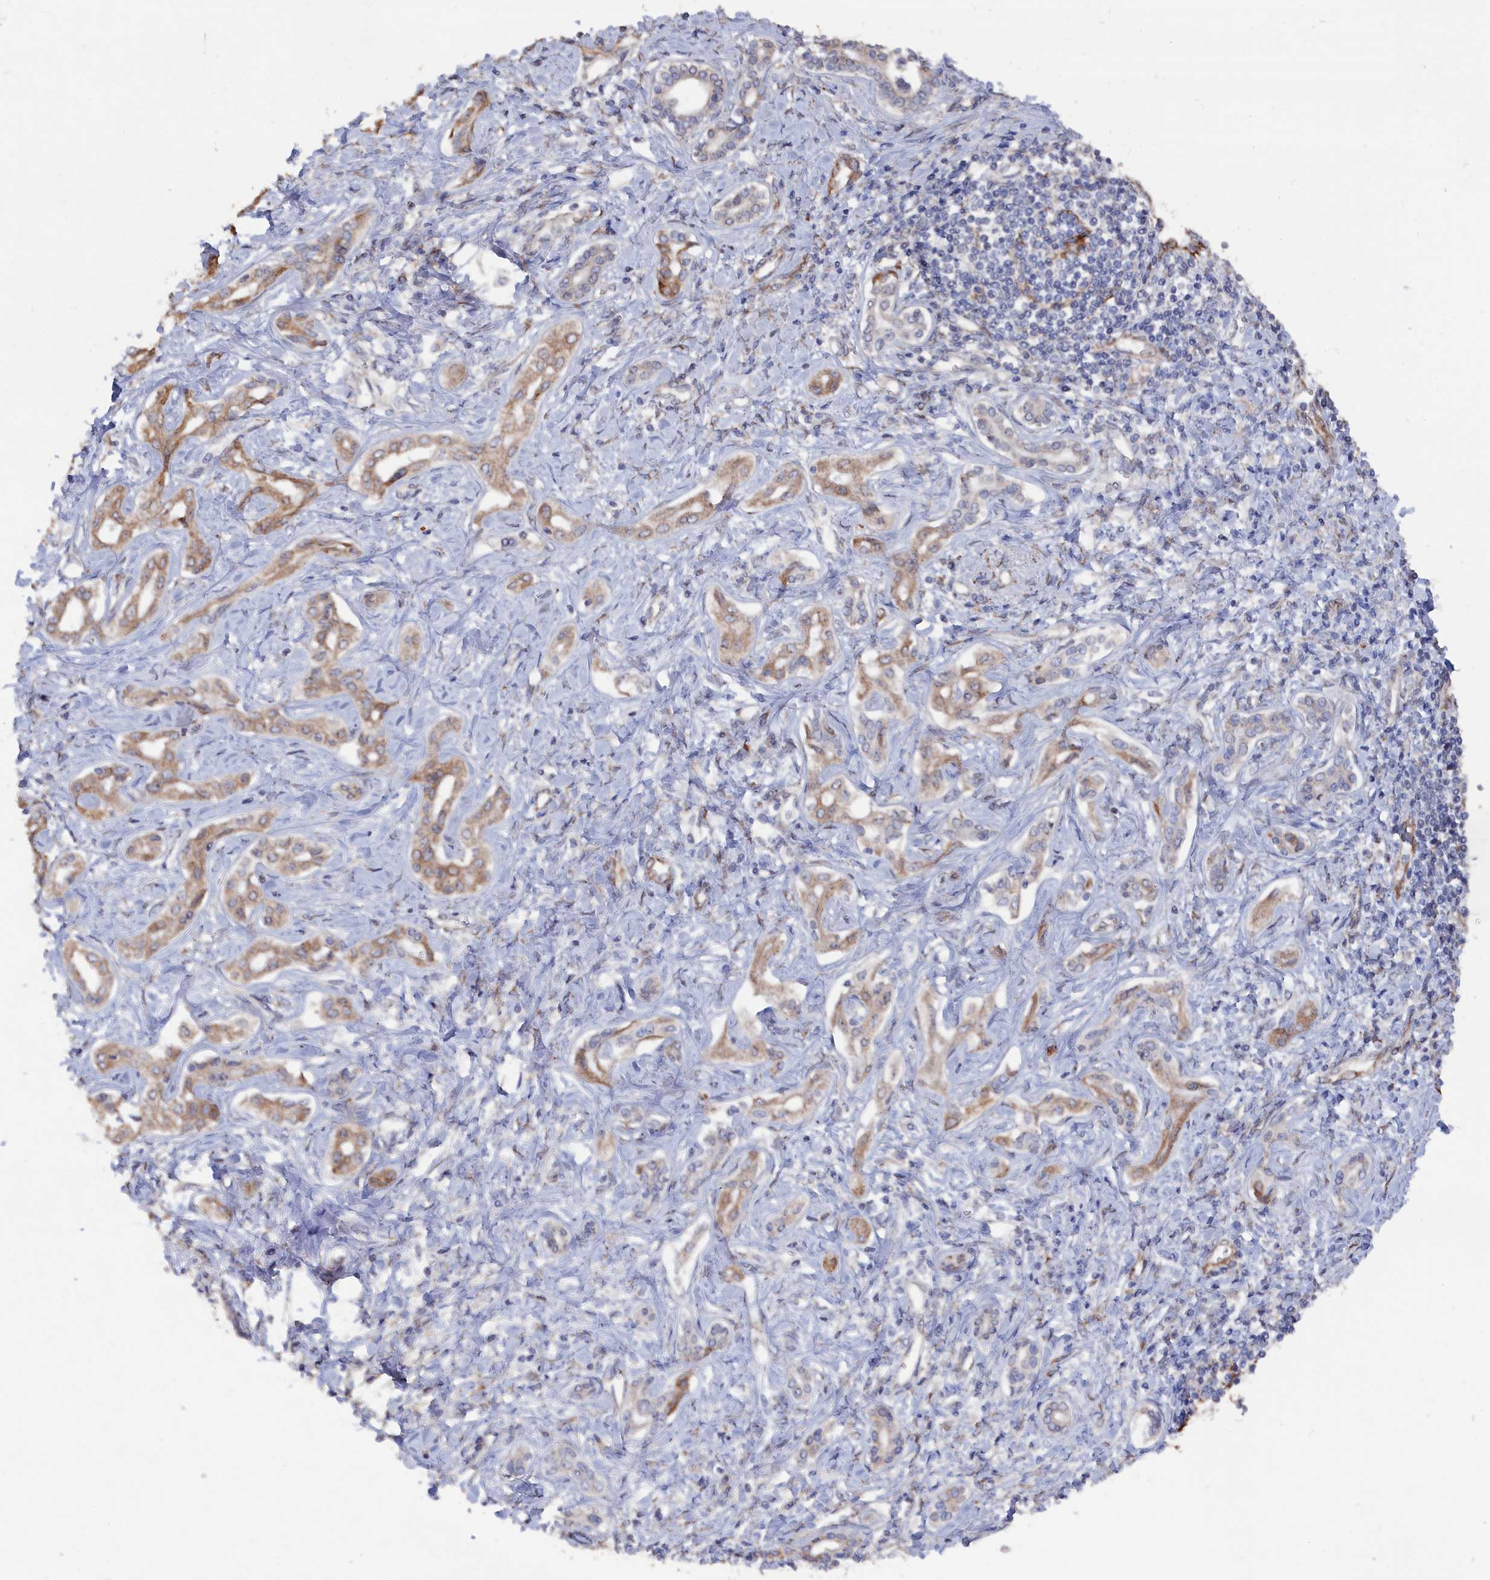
{"staining": {"intensity": "moderate", "quantity": ">75%", "location": "cytoplasmic/membranous"}, "tissue": "liver cancer", "cell_type": "Tumor cells", "image_type": "cancer", "snomed": [{"axis": "morphology", "description": "Cholangiocarcinoma"}, {"axis": "topography", "description": "Liver"}], "caption": "The image displays staining of liver cancer, revealing moderate cytoplasmic/membranous protein positivity (brown color) within tumor cells.", "gene": "SEMG2", "patient": {"sex": "female", "age": 77}}